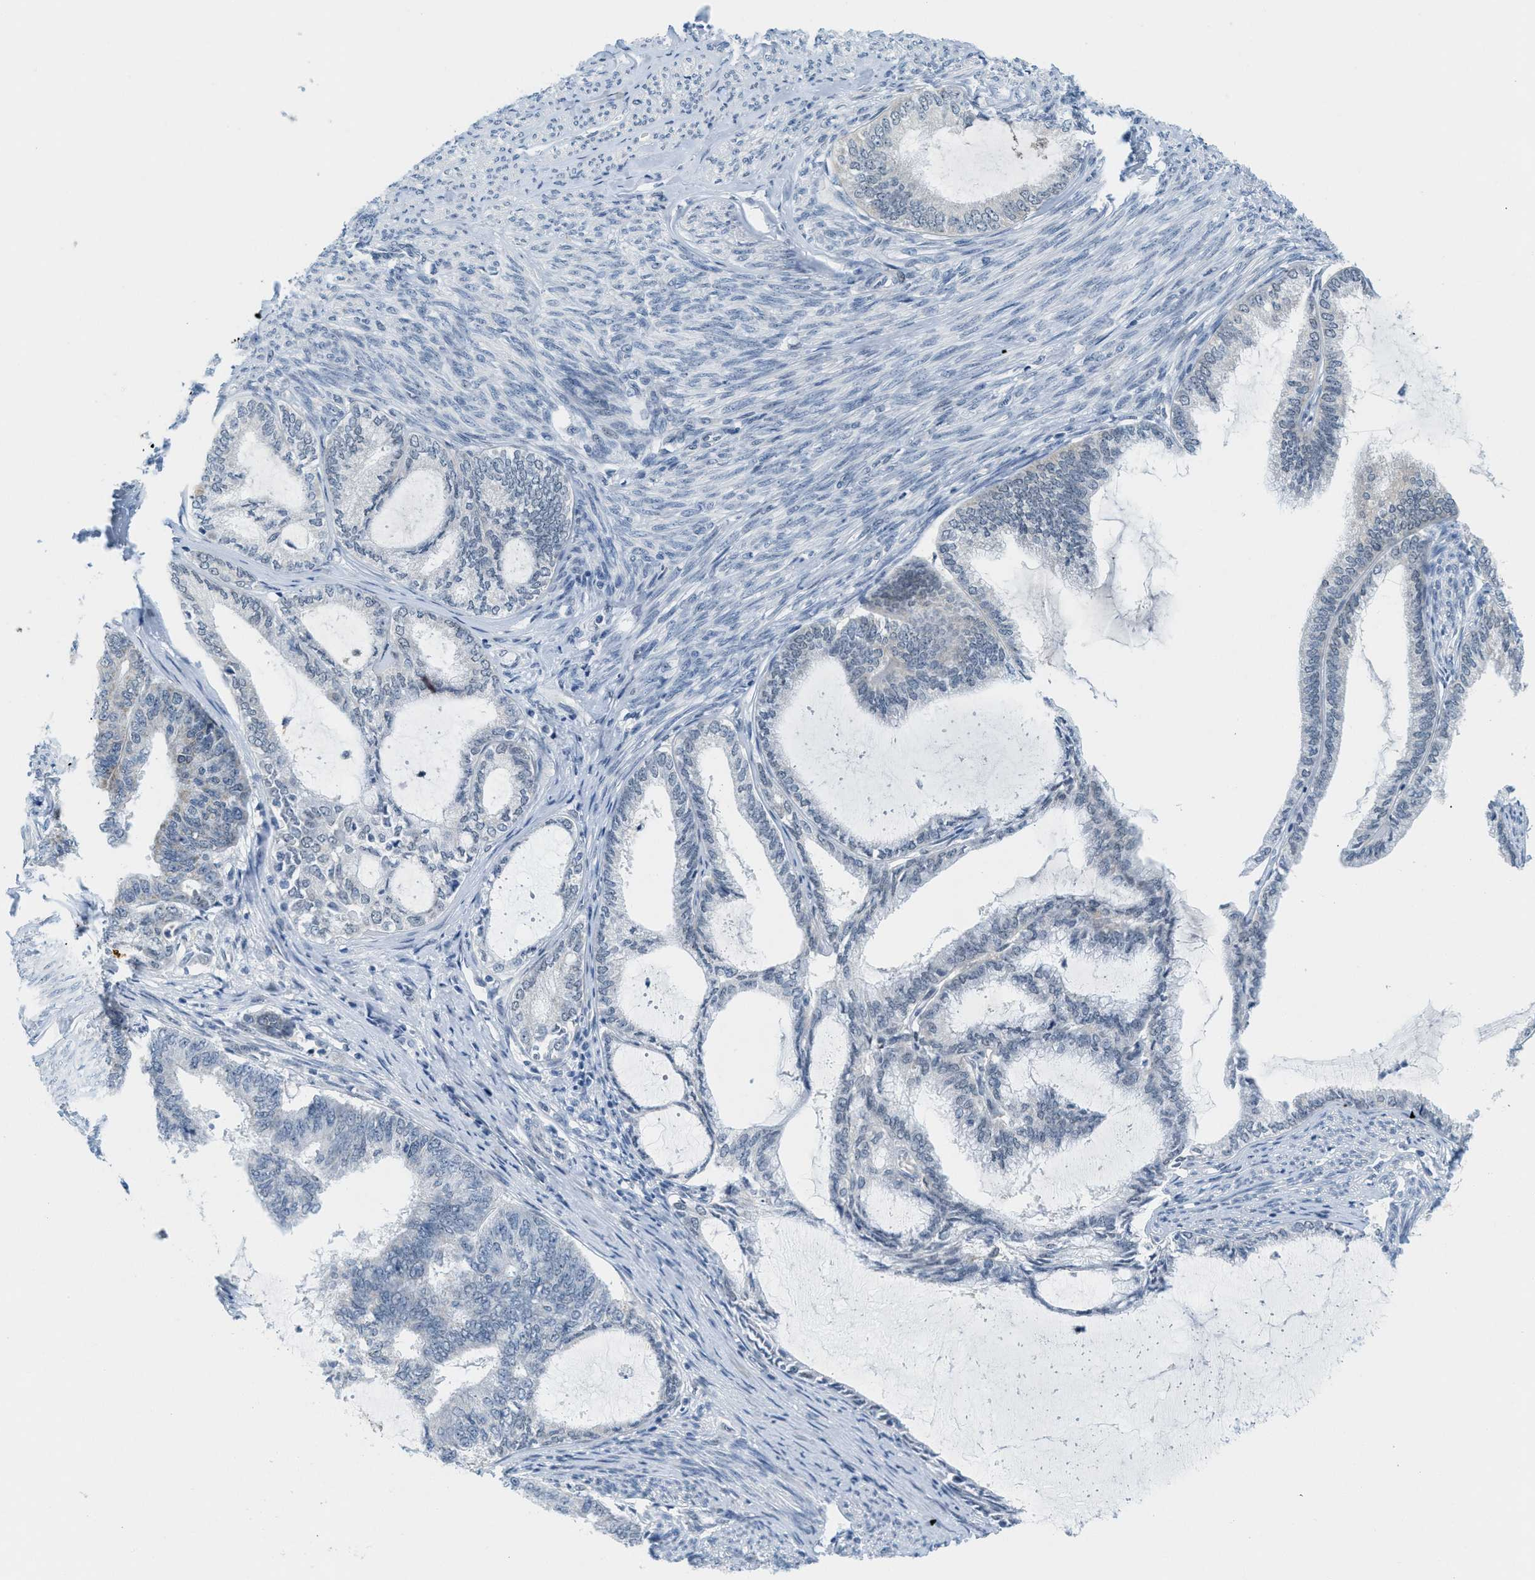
{"staining": {"intensity": "negative", "quantity": "none", "location": "none"}, "tissue": "endometrial cancer", "cell_type": "Tumor cells", "image_type": "cancer", "snomed": [{"axis": "morphology", "description": "Adenocarcinoma, NOS"}, {"axis": "topography", "description": "Endometrium"}], "caption": "The histopathology image demonstrates no significant expression in tumor cells of adenocarcinoma (endometrial).", "gene": "HS3ST2", "patient": {"sex": "female", "age": 86}}